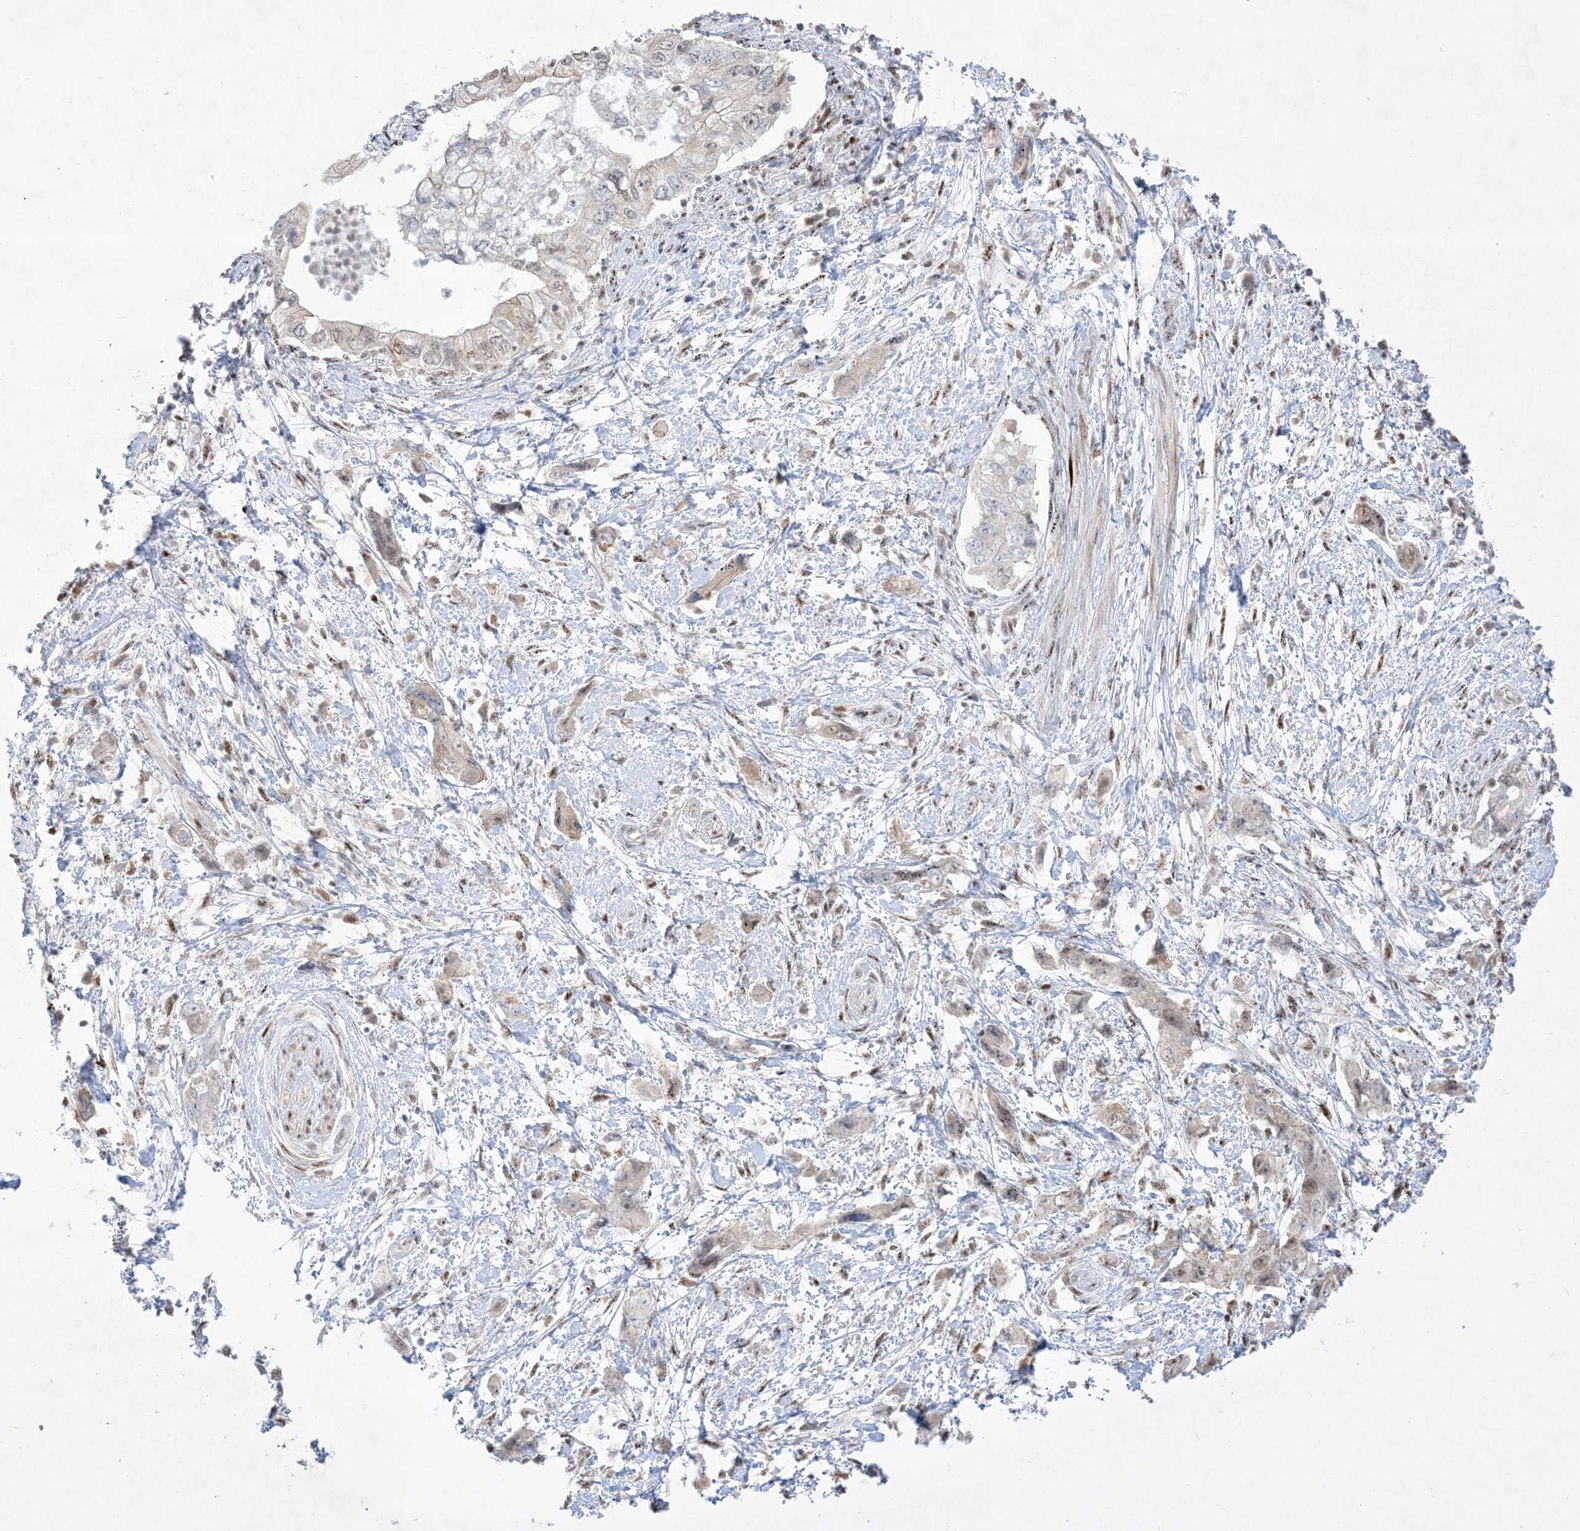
{"staining": {"intensity": "weak", "quantity": "<25%", "location": "nuclear"}, "tissue": "pancreatic cancer", "cell_type": "Tumor cells", "image_type": "cancer", "snomed": [{"axis": "morphology", "description": "Adenocarcinoma, NOS"}, {"axis": "topography", "description": "Pancreas"}], "caption": "DAB (3,3'-diaminobenzidine) immunohistochemical staining of adenocarcinoma (pancreatic) displays no significant positivity in tumor cells.", "gene": "BHLHE40", "patient": {"sex": "female", "age": 73}}